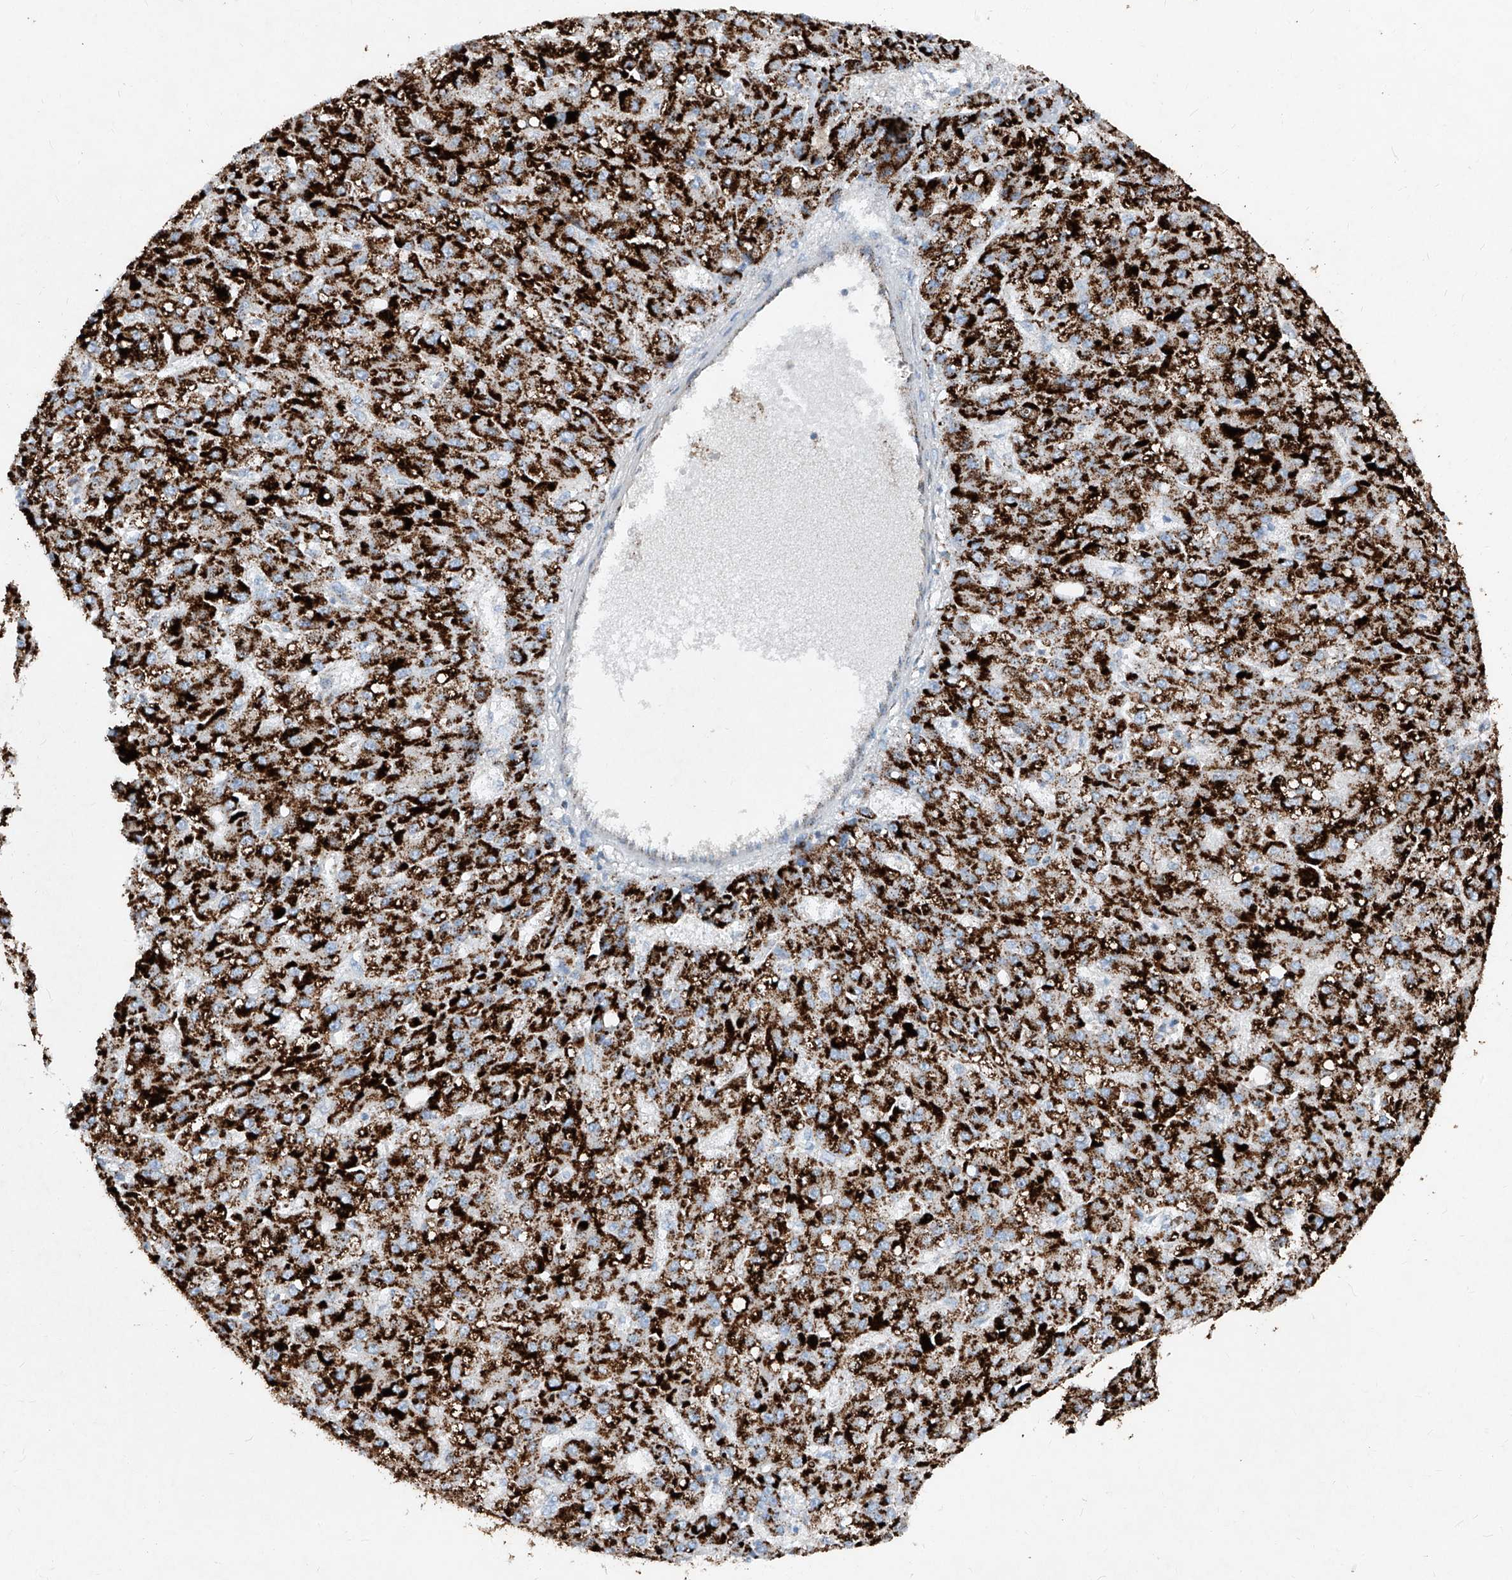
{"staining": {"intensity": "strong", "quantity": ">75%", "location": "cytoplasmic/membranous"}, "tissue": "liver cancer", "cell_type": "Tumor cells", "image_type": "cancer", "snomed": [{"axis": "morphology", "description": "Carcinoma, Hepatocellular, NOS"}, {"axis": "topography", "description": "Liver"}], "caption": "The image exhibits staining of liver hepatocellular carcinoma, revealing strong cytoplasmic/membranous protein staining (brown color) within tumor cells.", "gene": "ABCD3", "patient": {"sex": "male", "age": 67}}